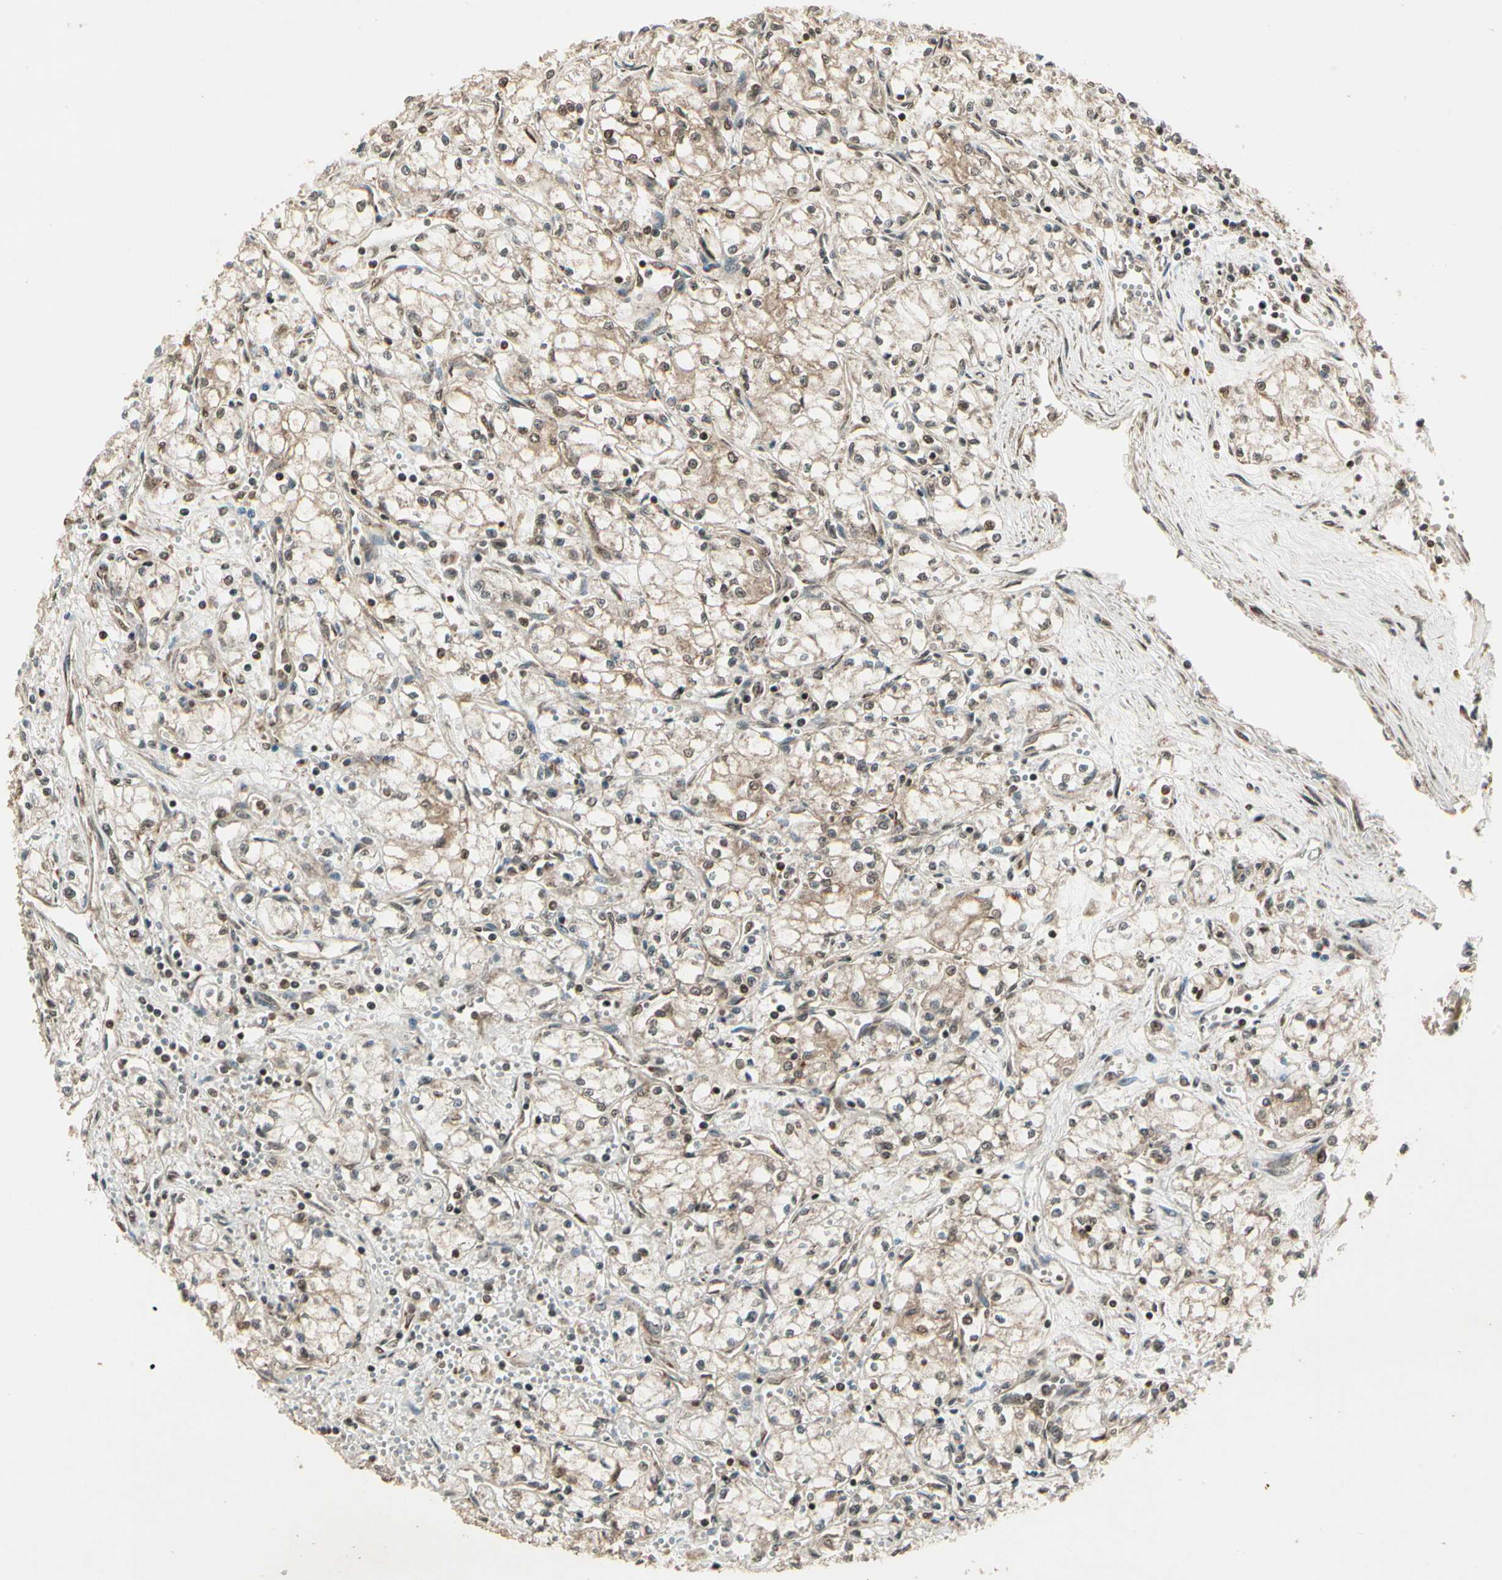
{"staining": {"intensity": "weak", "quantity": ">75%", "location": "cytoplasmic/membranous"}, "tissue": "renal cancer", "cell_type": "Tumor cells", "image_type": "cancer", "snomed": [{"axis": "morphology", "description": "Normal tissue, NOS"}, {"axis": "morphology", "description": "Adenocarcinoma, NOS"}, {"axis": "topography", "description": "Kidney"}], "caption": "Approximately >75% of tumor cells in renal adenocarcinoma exhibit weak cytoplasmic/membranous protein positivity as visualized by brown immunohistochemical staining.", "gene": "GLUL", "patient": {"sex": "male", "age": 59}}